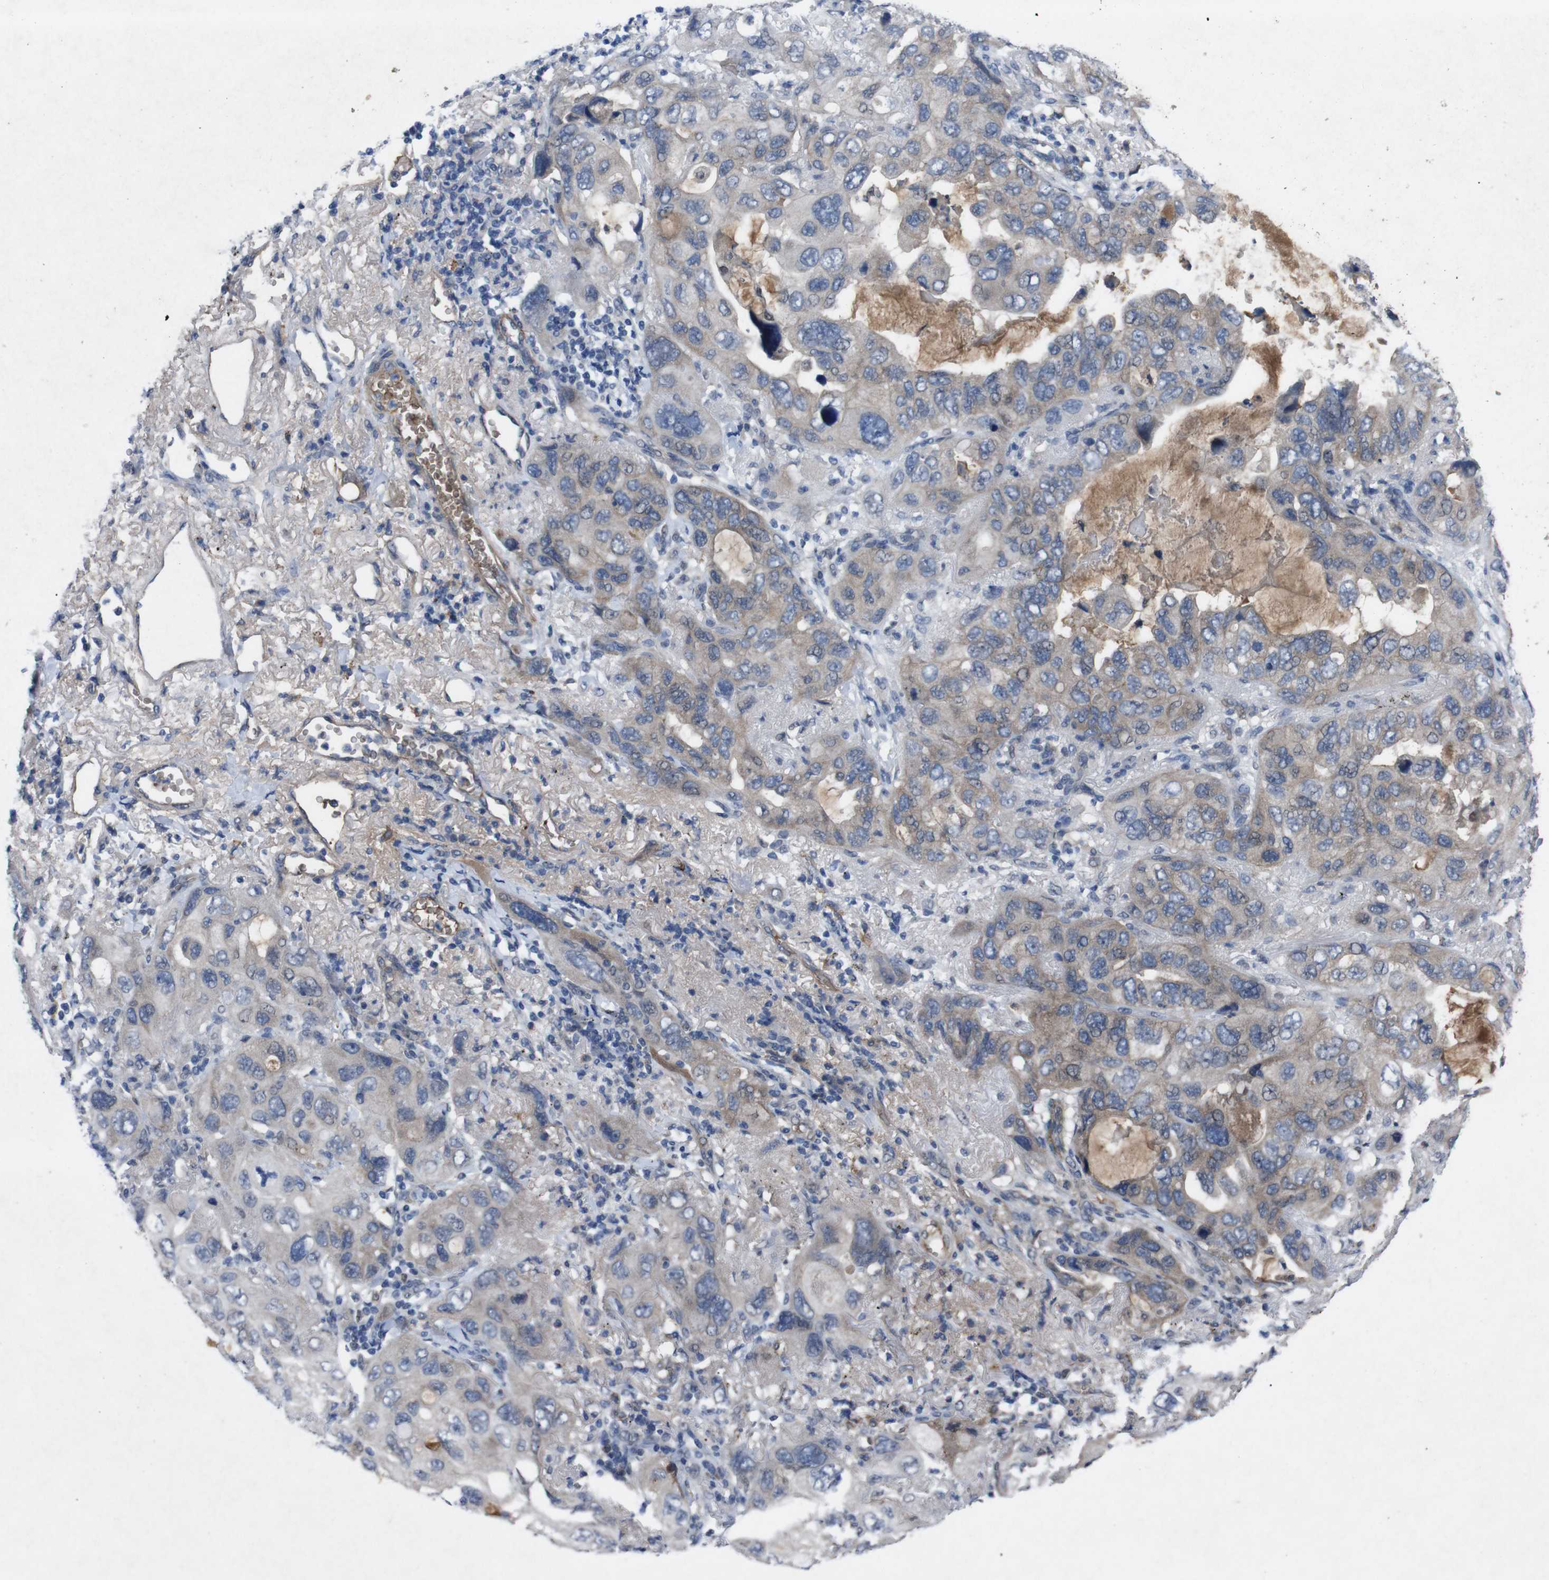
{"staining": {"intensity": "weak", "quantity": "25%-75%", "location": "cytoplasmic/membranous"}, "tissue": "lung cancer", "cell_type": "Tumor cells", "image_type": "cancer", "snomed": [{"axis": "morphology", "description": "Squamous cell carcinoma, NOS"}, {"axis": "topography", "description": "Lung"}], "caption": "Protein staining of lung cancer tissue shows weak cytoplasmic/membranous expression in about 25%-75% of tumor cells.", "gene": "SPTB", "patient": {"sex": "female", "age": 73}}